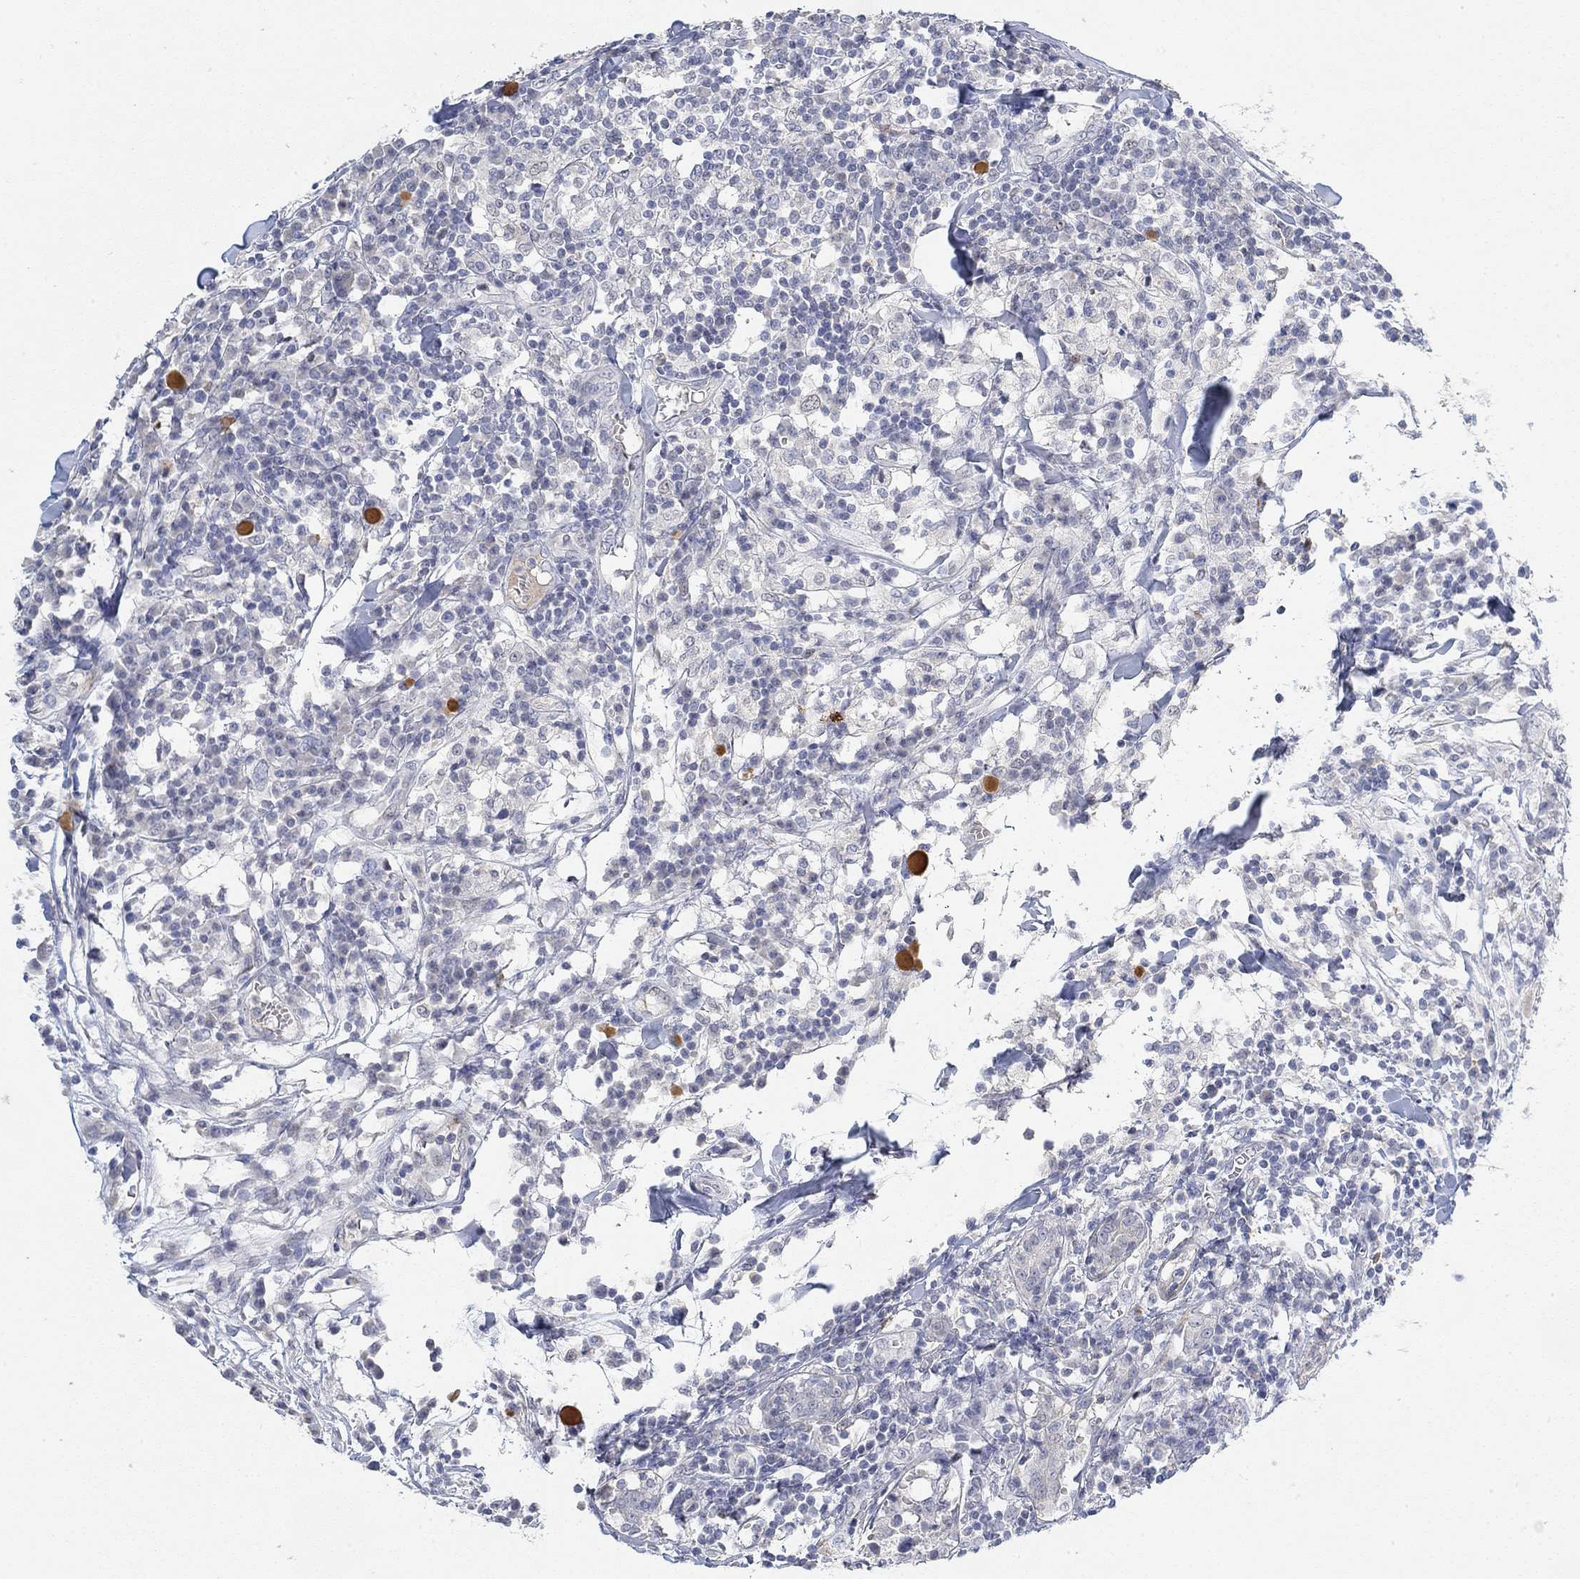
{"staining": {"intensity": "negative", "quantity": "none", "location": "none"}, "tissue": "breast cancer", "cell_type": "Tumor cells", "image_type": "cancer", "snomed": [{"axis": "morphology", "description": "Duct carcinoma"}, {"axis": "topography", "description": "Breast"}], "caption": "DAB (3,3'-diaminobenzidine) immunohistochemical staining of breast cancer (invasive ductal carcinoma) shows no significant expression in tumor cells. Nuclei are stained in blue.", "gene": "VAT1L", "patient": {"sex": "female", "age": 30}}